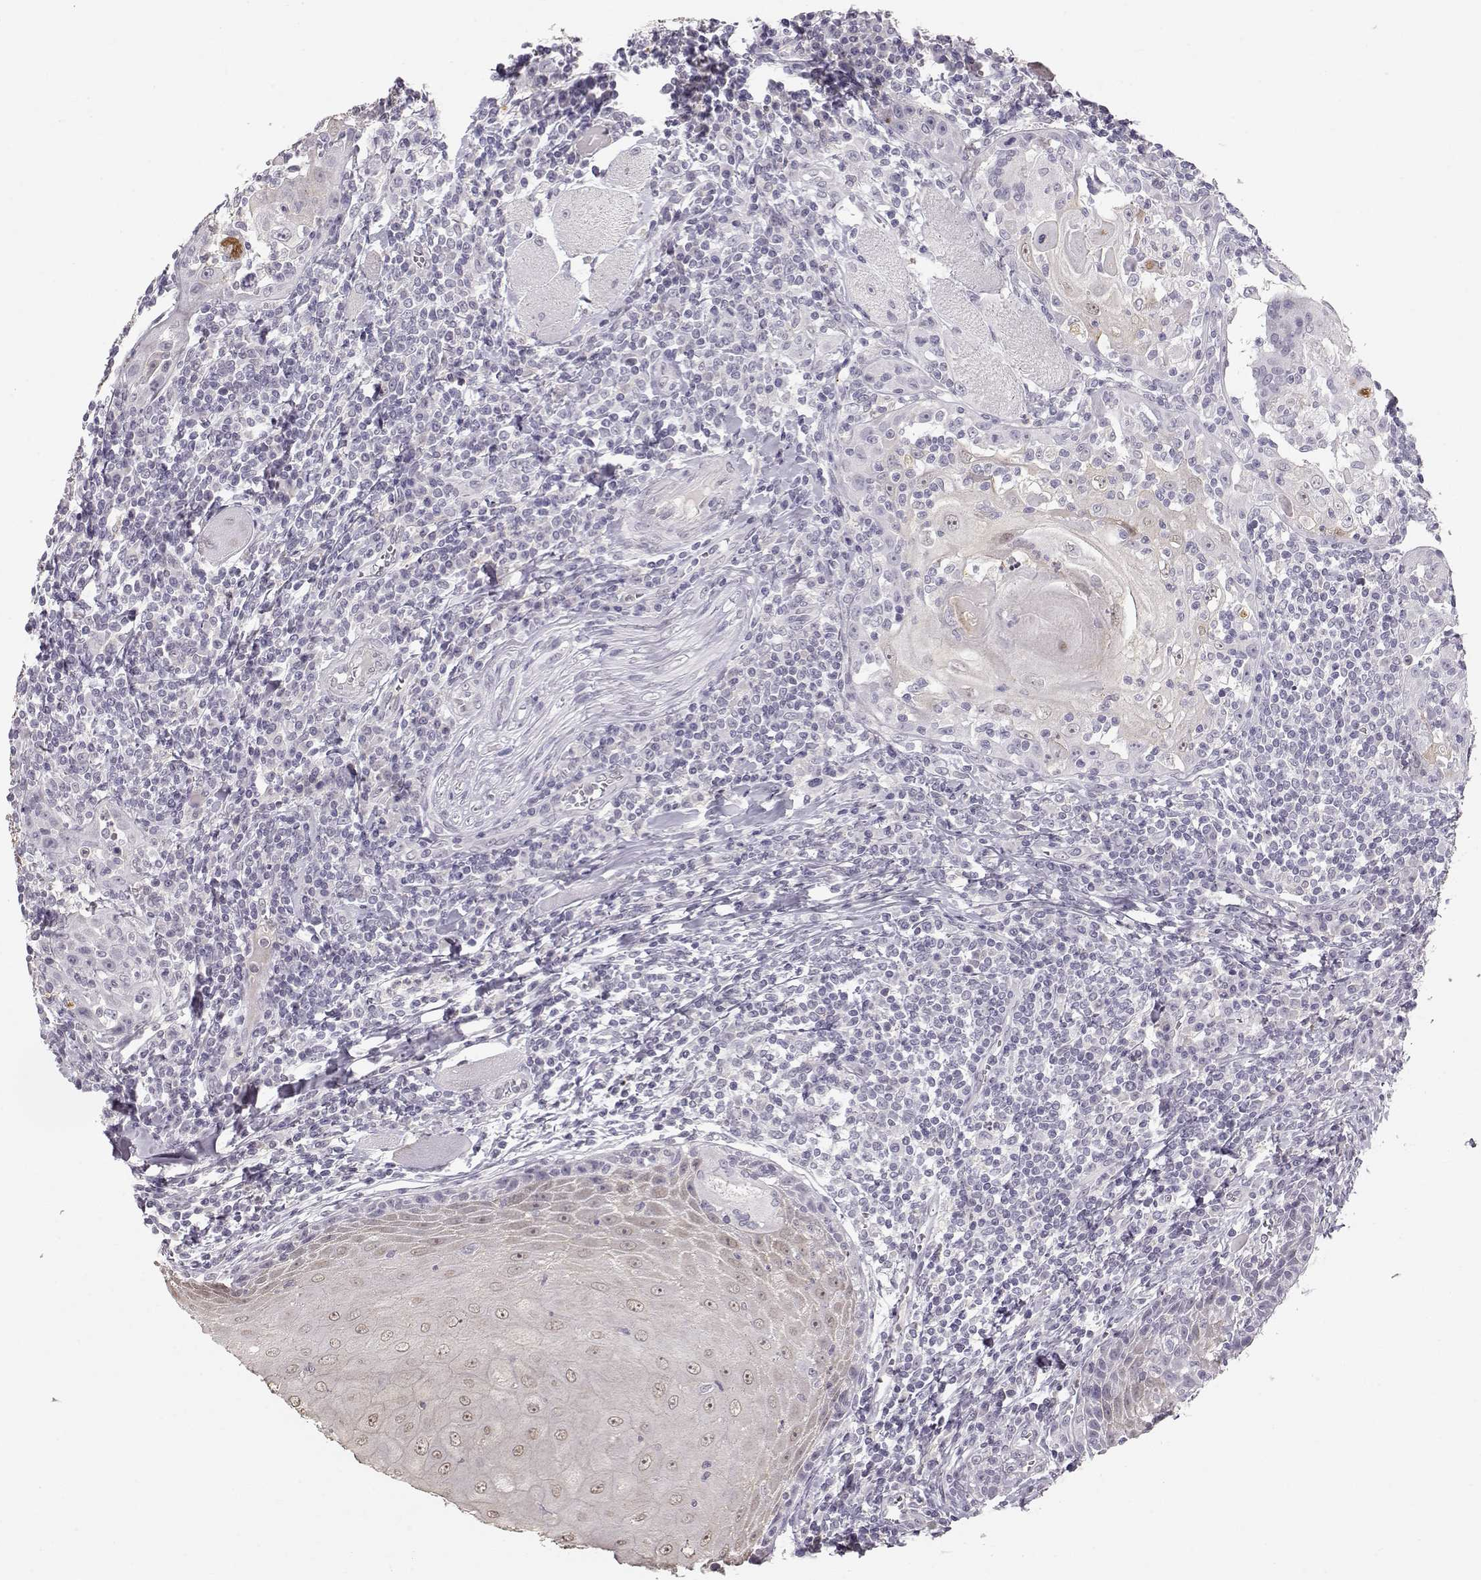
{"staining": {"intensity": "negative", "quantity": "none", "location": "none"}, "tissue": "head and neck cancer", "cell_type": "Tumor cells", "image_type": "cancer", "snomed": [{"axis": "morphology", "description": "Normal tissue, NOS"}, {"axis": "morphology", "description": "Squamous cell carcinoma, NOS"}, {"axis": "topography", "description": "Oral tissue"}, {"axis": "topography", "description": "Head-Neck"}], "caption": "Protein analysis of head and neck cancer (squamous cell carcinoma) demonstrates no significant expression in tumor cells.", "gene": "POU1F1", "patient": {"sex": "male", "age": 52}}